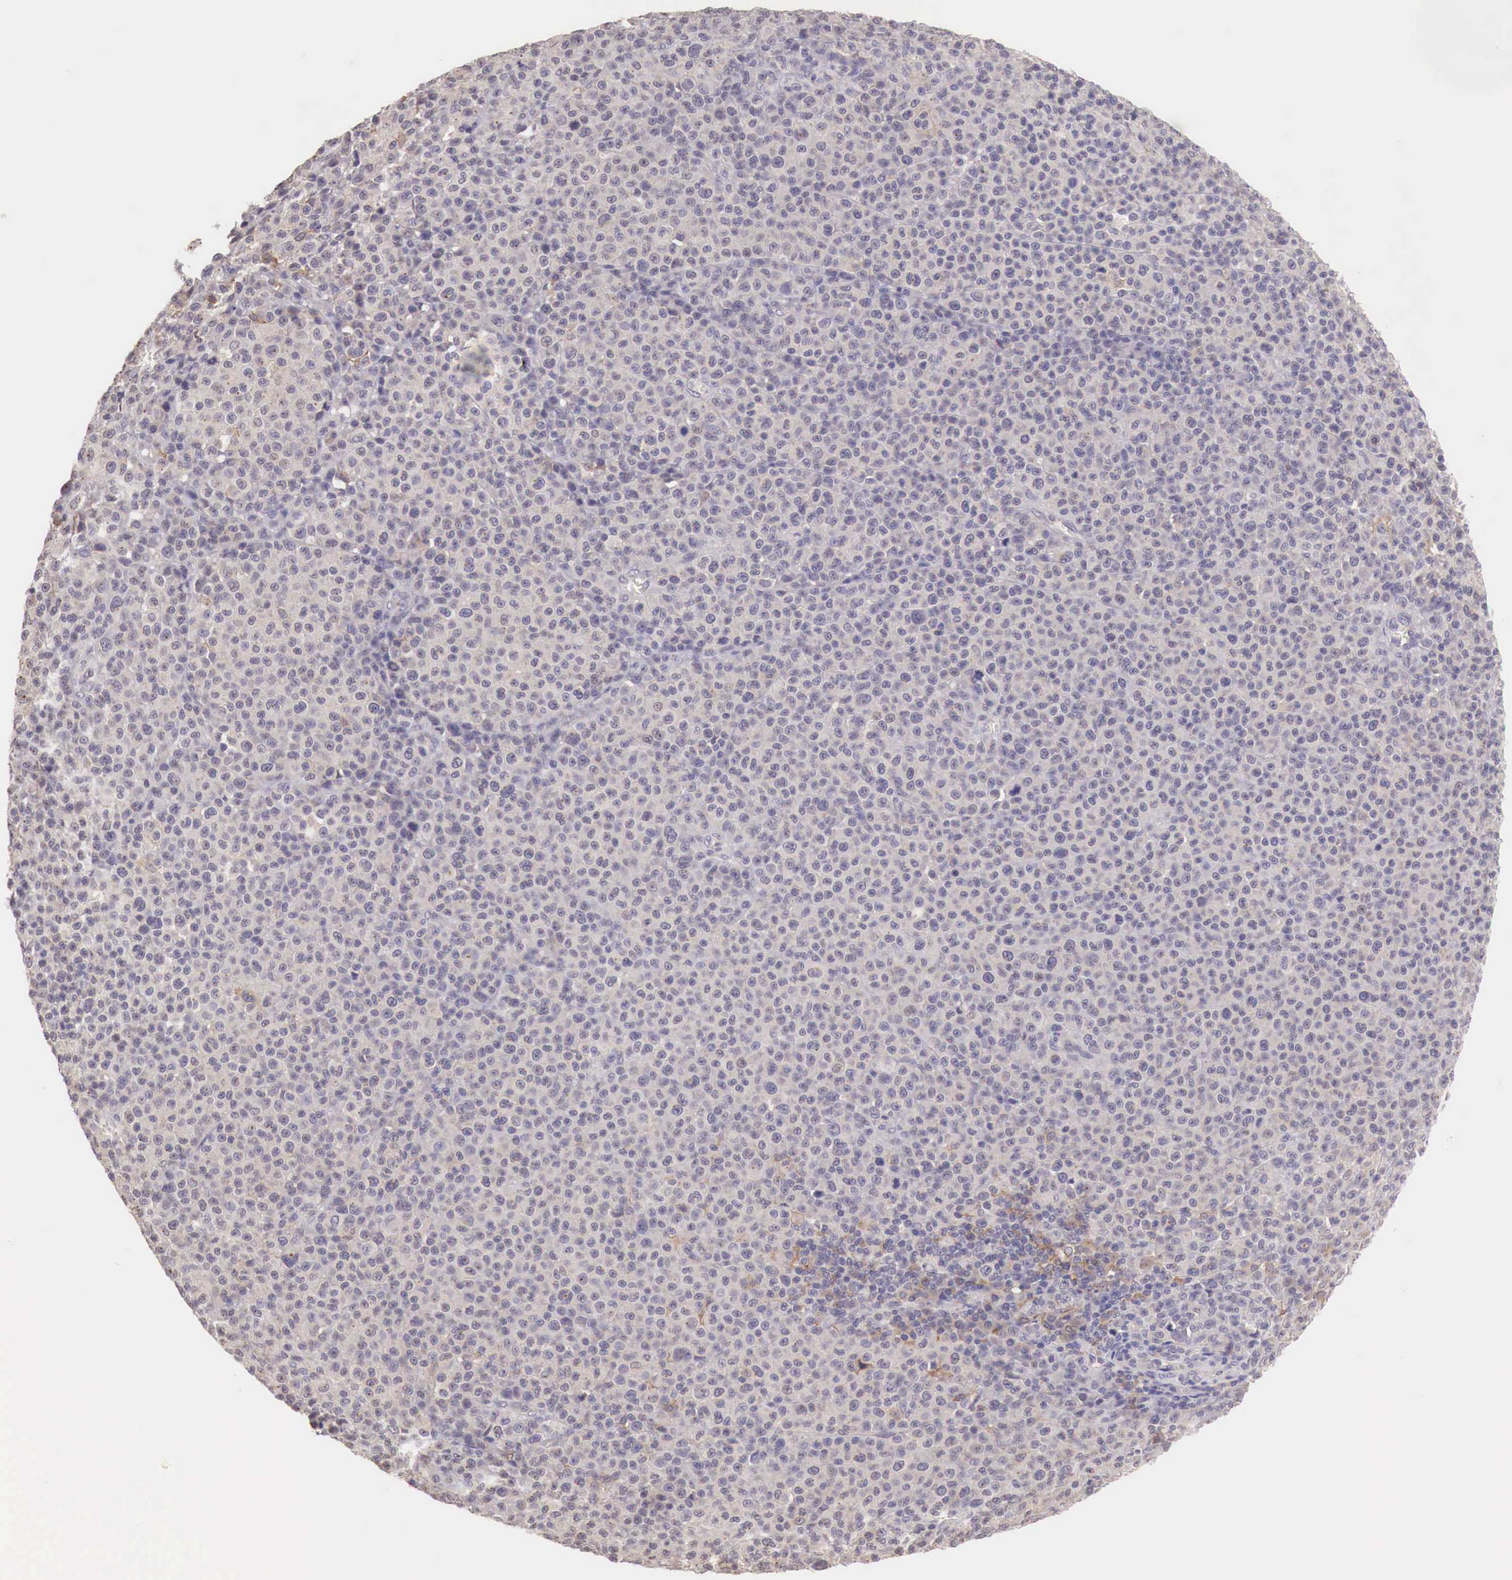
{"staining": {"intensity": "negative", "quantity": "none", "location": "none"}, "tissue": "melanoma", "cell_type": "Tumor cells", "image_type": "cancer", "snomed": [{"axis": "morphology", "description": "Malignant melanoma, Metastatic site"}, {"axis": "topography", "description": "Skin"}], "caption": "High power microscopy photomicrograph of an immunohistochemistry (IHC) histopathology image of melanoma, revealing no significant expression in tumor cells.", "gene": "CHRDL1", "patient": {"sex": "male", "age": 32}}